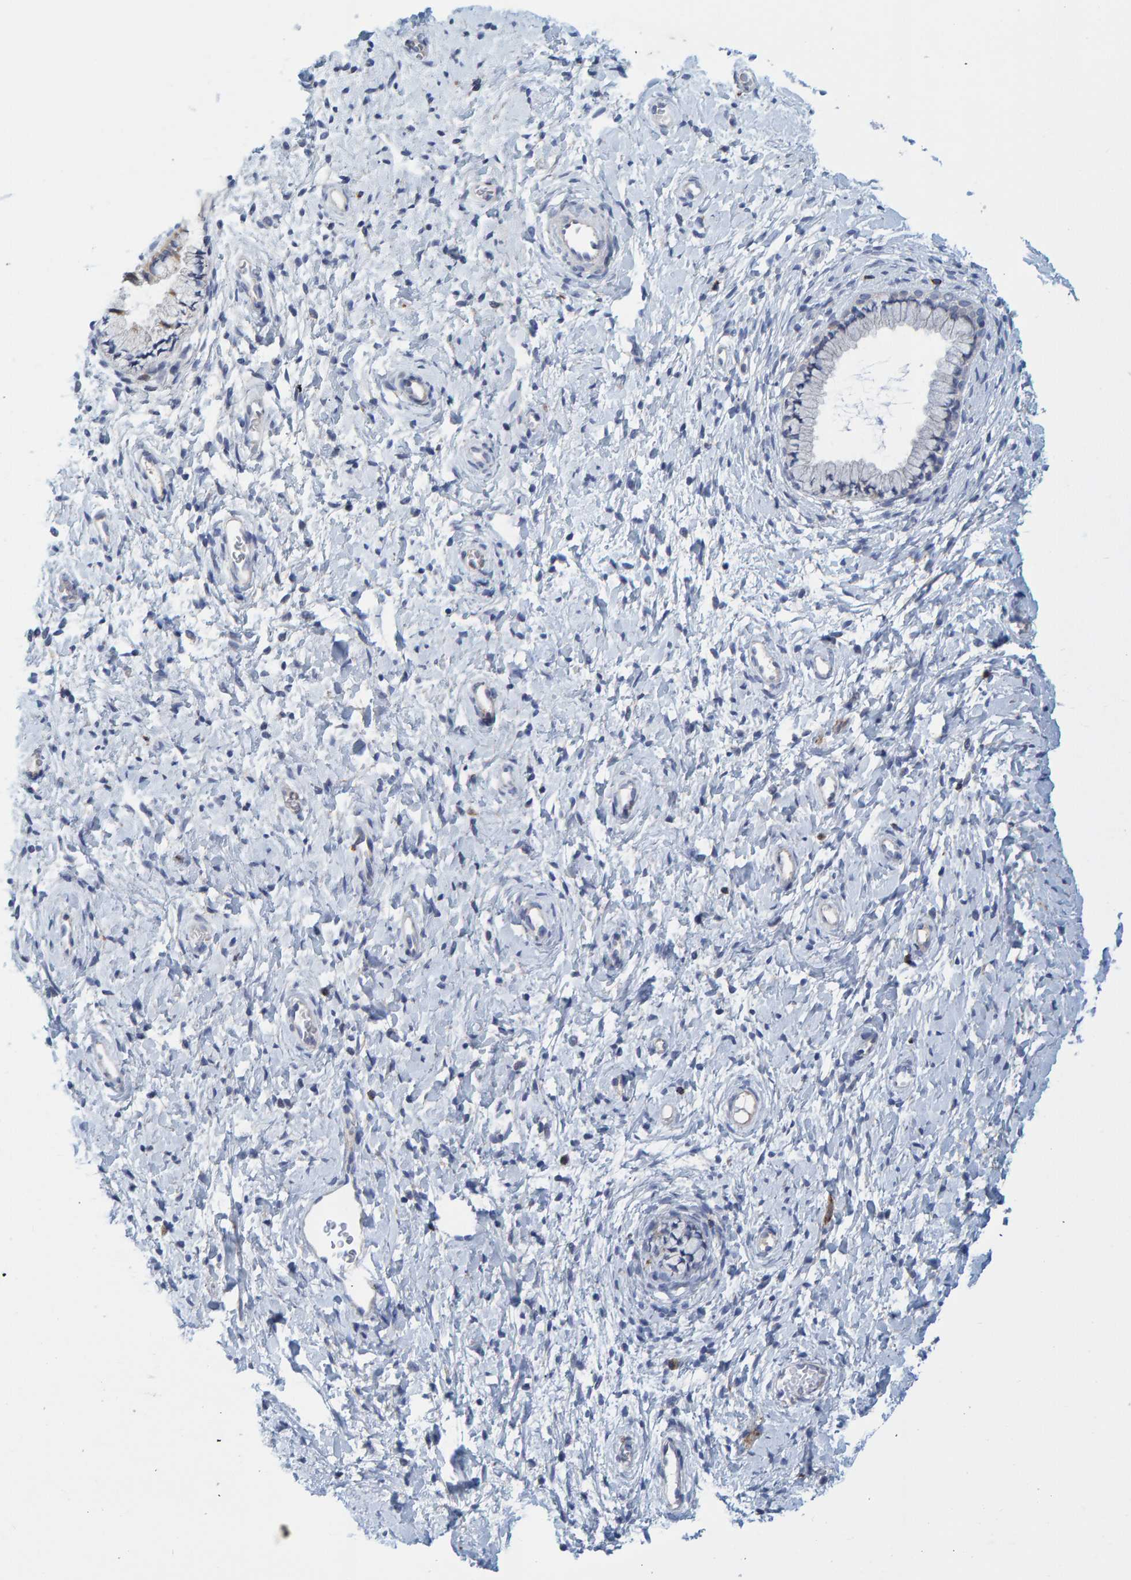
{"staining": {"intensity": "negative", "quantity": "none", "location": "none"}, "tissue": "cervix", "cell_type": "Glandular cells", "image_type": "normal", "snomed": [{"axis": "morphology", "description": "Normal tissue, NOS"}, {"axis": "topography", "description": "Cervix"}], "caption": "The image demonstrates no significant staining in glandular cells of cervix. (Brightfield microscopy of DAB (3,3'-diaminobenzidine) IHC at high magnification).", "gene": "ZC3H3", "patient": {"sex": "female", "age": 72}}